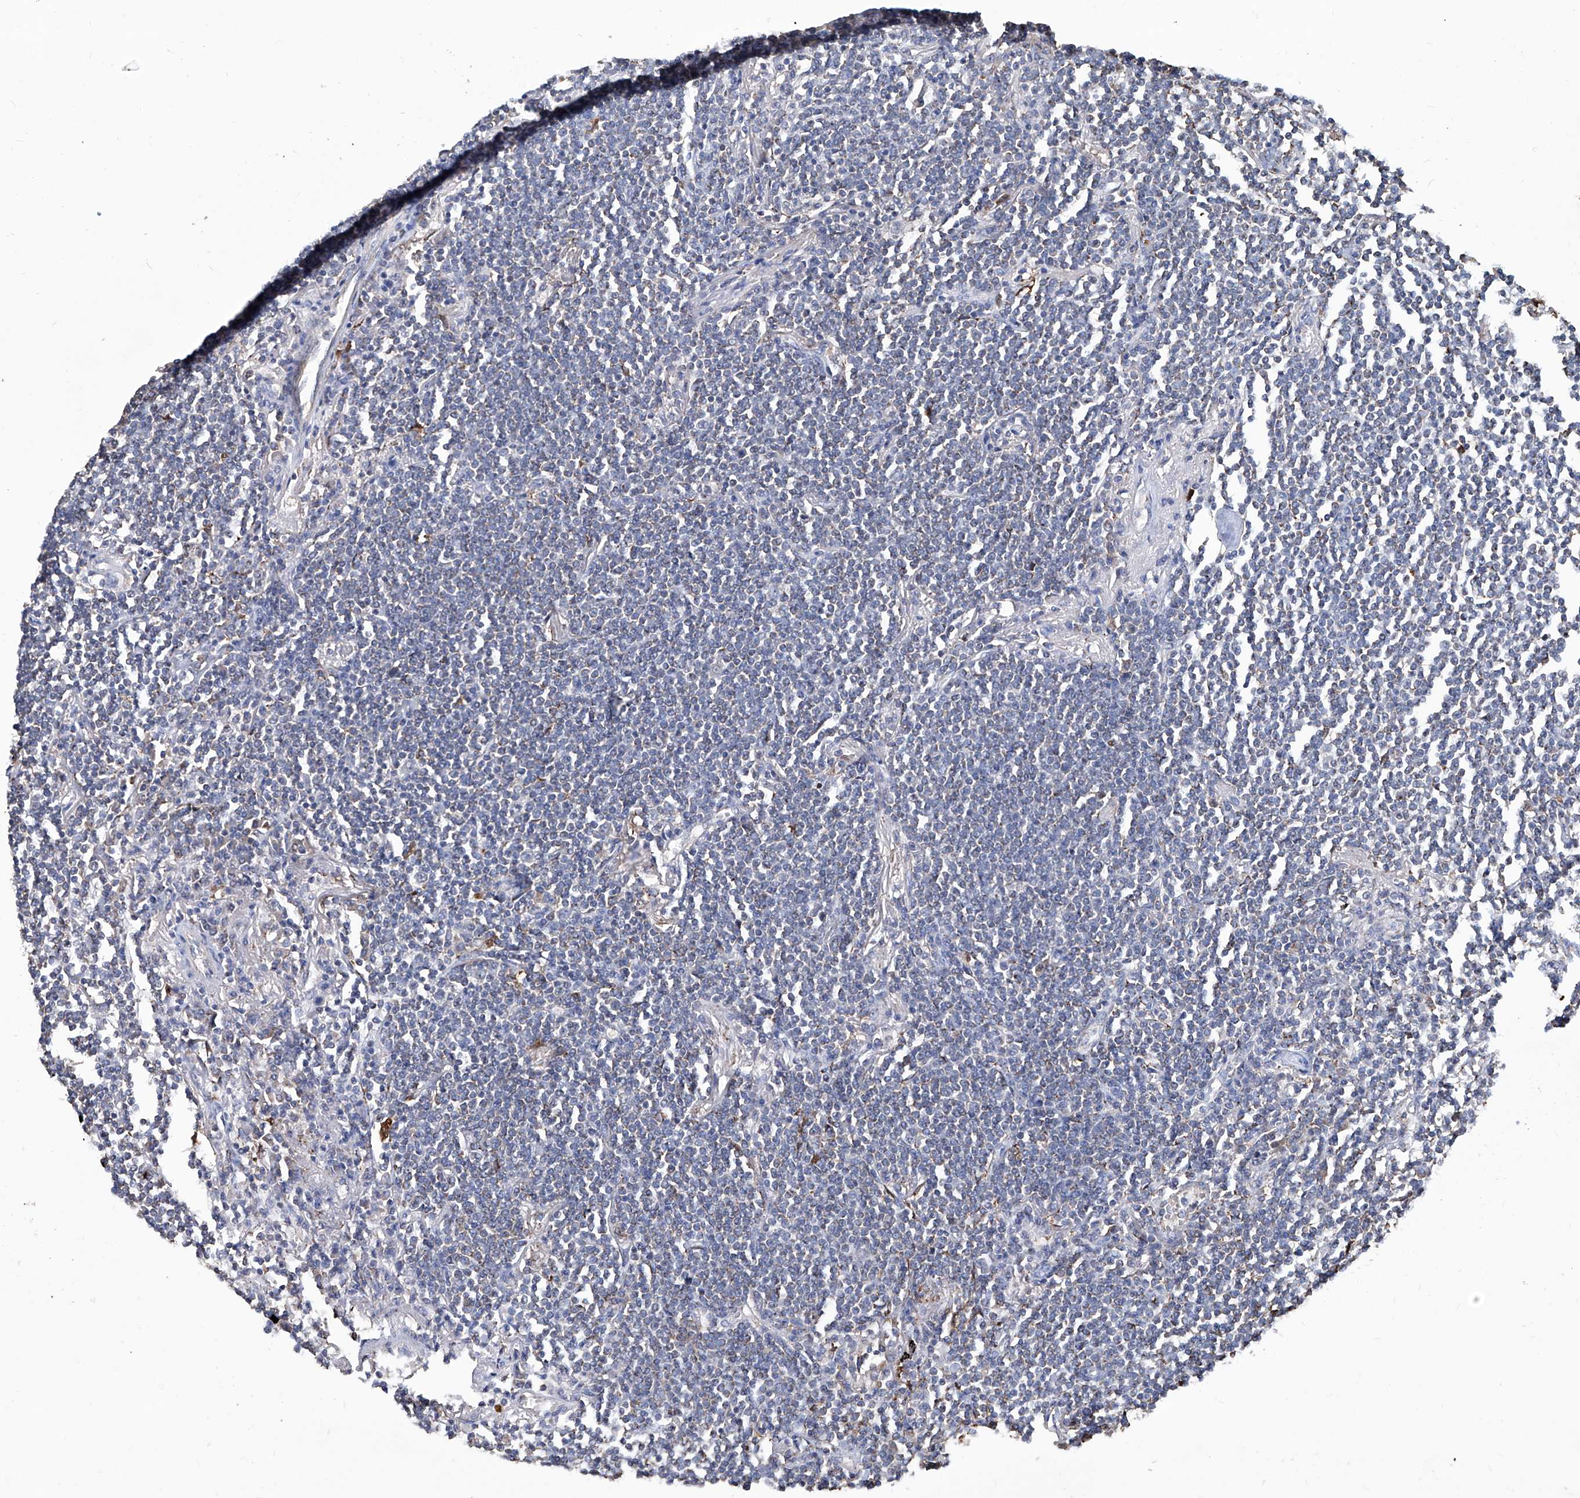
{"staining": {"intensity": "weak", "quantity": "25%-75%", "location": "cytoplasmic/membranous"}, "tissue": "lymphoma", "cell_type": "Tumor cells", "image_type": "cancer", "snomed": [{"axis": "morphology", "description": "Malignant lymphoma, non-Hodgkin's type, Low grade"}, {"axis": "topography", "description": "Lung"}], "caption": "Tumor cells demonstrate low levels of weak cytoplasmic/membranous expression in approximately 25%-75% of cells in human lymphoma.", "gene": "NHS", "patient": {"sex": "female", "age": 71}}